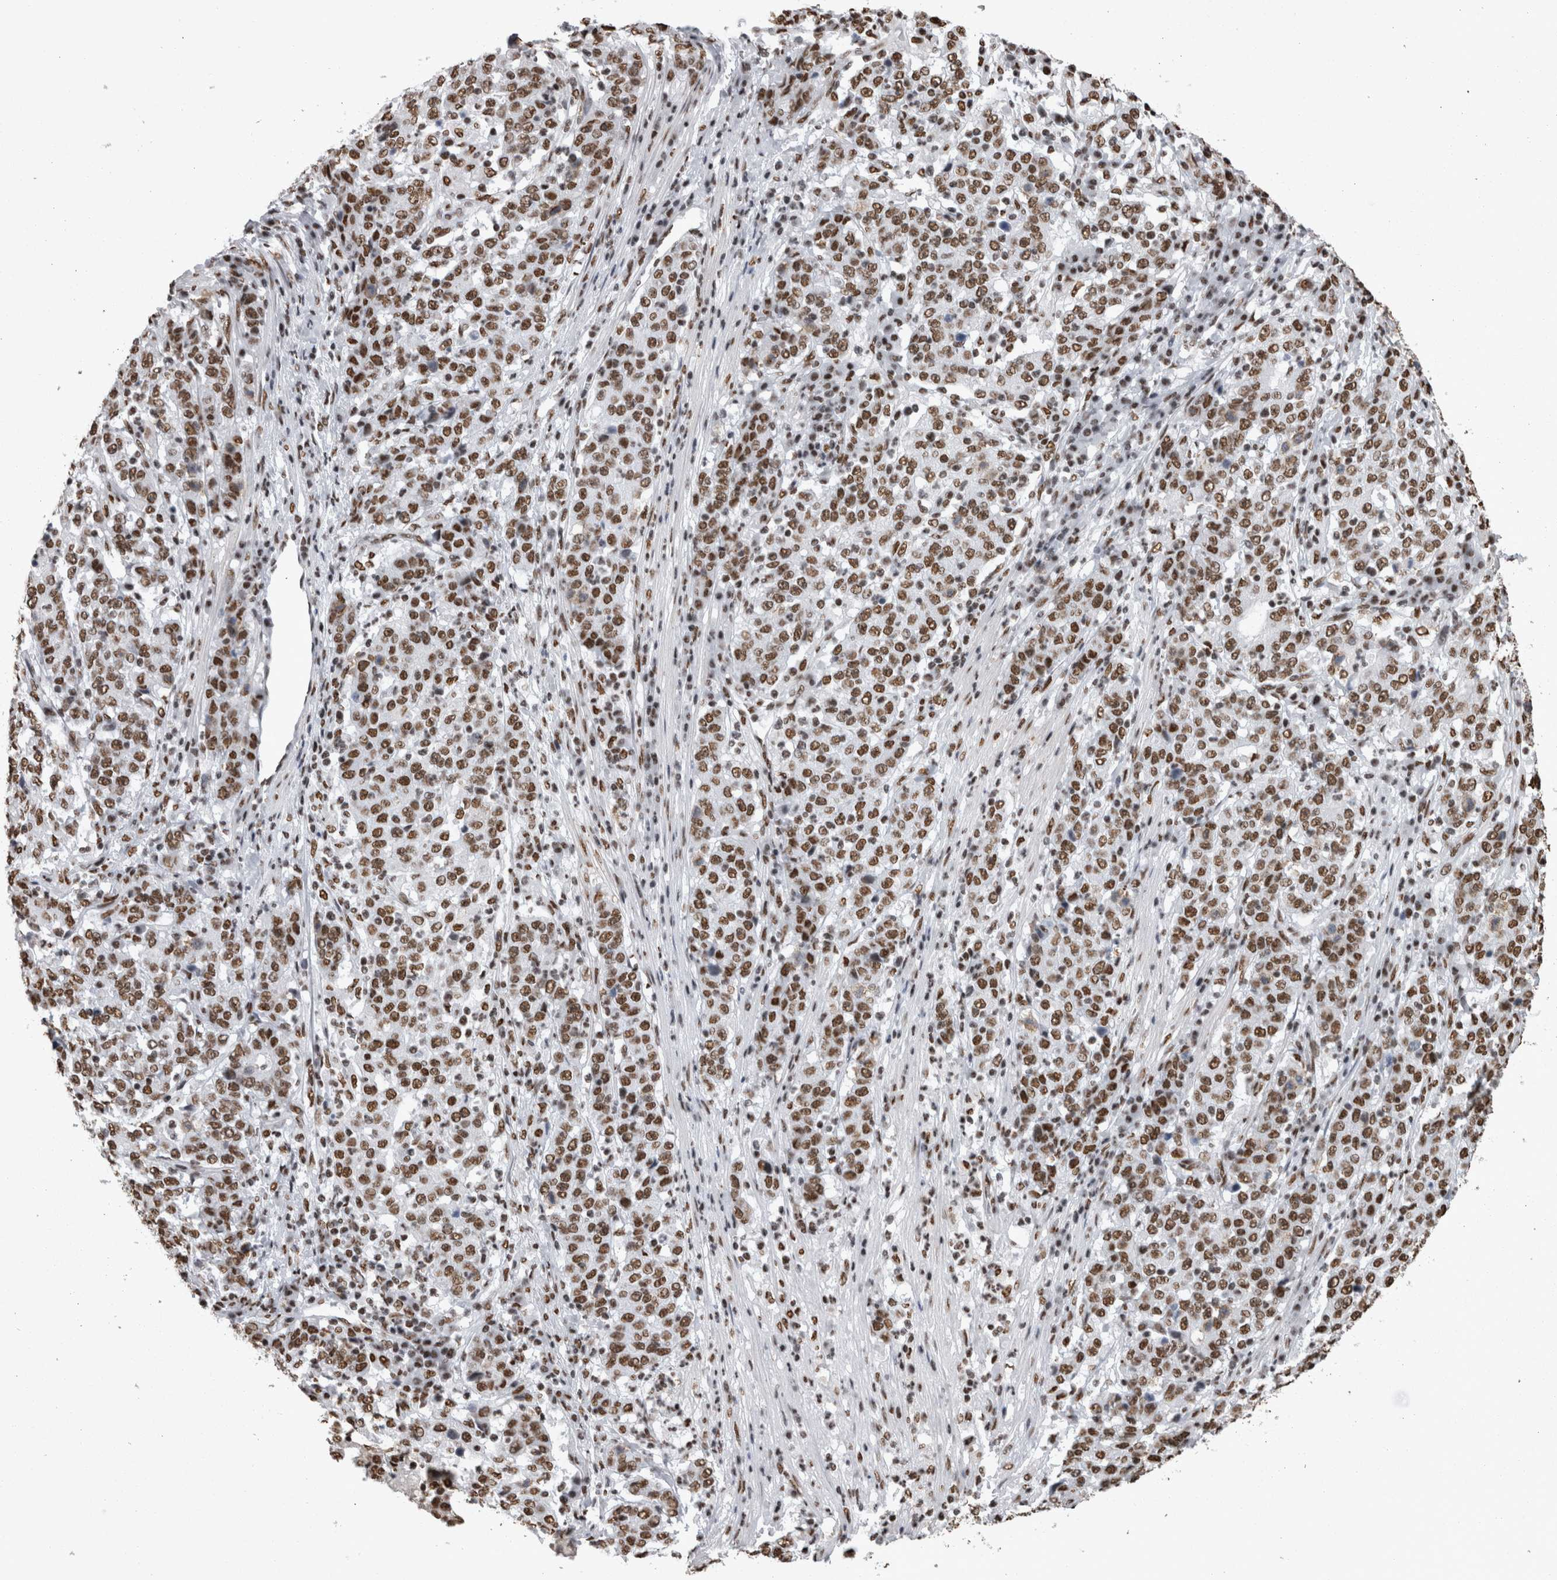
{"staining": {"intensity": "moderate", "quantity": ">75%", "location": "nuclear"}, "tissue": "stomach cancer", "cell_type": "Tumor cells", "image_type": "cancer", "snomed": [{"axis": "morphology", "description": "Adenocarcinoma, NOS"}, {"axis": "topography", "description": "Stomach"}], "caption": "This is an image of immunohistochemistry (IHC) staining of adenocarcinoma (stomach), which shows moderate positivity in the nuclear of tumor cells.", "gene": "HNRNPM", "patient": {"sex": "male", "age": 59}}